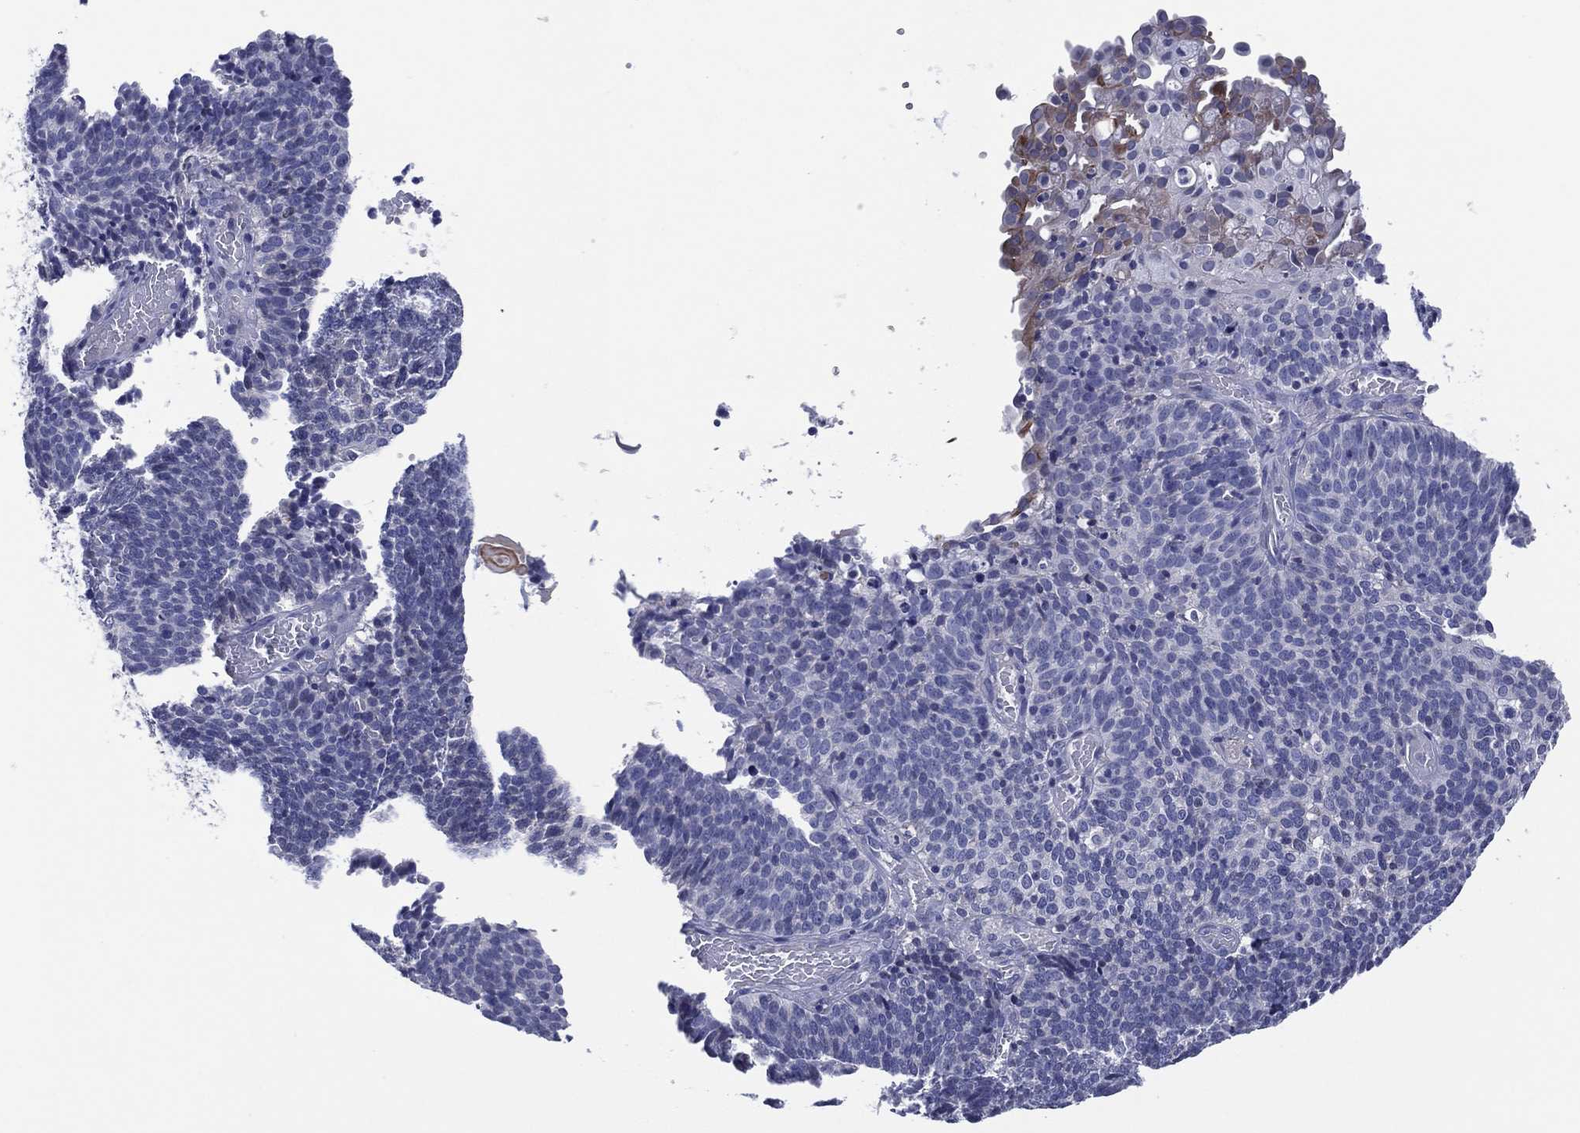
{"staining": {"intensity": "negative", "quantity": "none", "location": "none"}, "tissue": "cervical cancer", "cell_type": "Tumor cells", "image_type": "cancer", "snomed": [{"axis": "morphology", "description": "Normal tissue, NOS"}, {"axis": "morphology", "description": "Squamous cell carcinoma, NOS"}, {"axis": "topography", "description": "Cervix"}], "caption": "Tumor cells show no significant protein positivity in cervical cancer.", "gene": "TRIM31", "patient": {"sex": "female", "age": 39}}